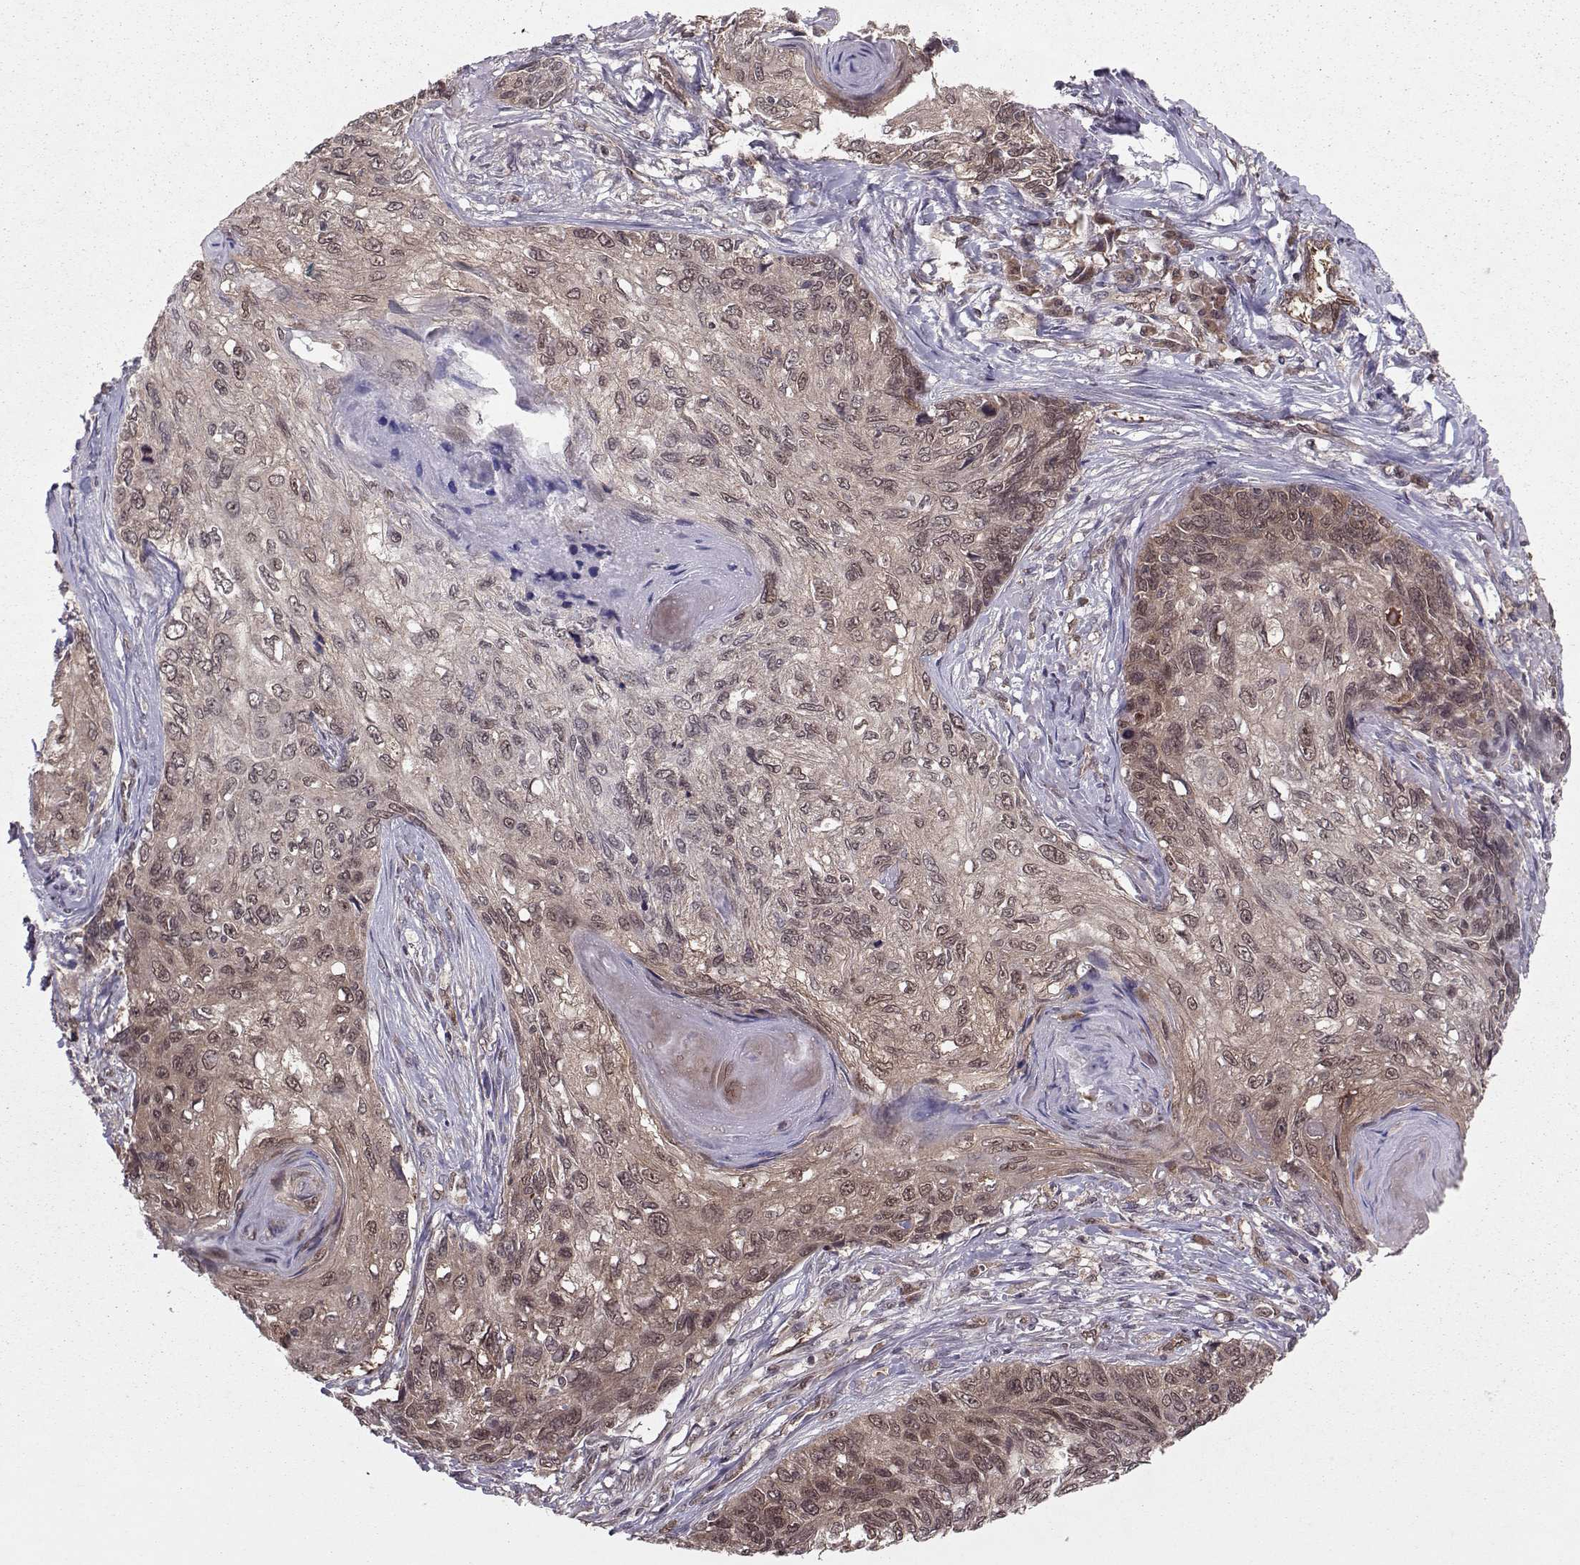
{"staining": {"intensity": "moderate", "quantity": "25%-75%", "location": "cytoplasmic/membranous"}, "tissue": "skin cancer", "cell_type": "Tumor cells", "image_type": "cancer", "snomed": [{"axis": "morphology", "description": "Squamous cell carcinoma, NOS"}, {"axis": "topography", "description": "Skin"}], "caption": "A histopathology image showing moderate cytoplasmic/membranous staining in approximately 25%-75% of tumor cells in skin cancer (squamous cell carcinoma), as visualized by brown immunohistochemical staining.", "gene": "PPP2R2A", "patient": {"sex": "male", "age": 92}}